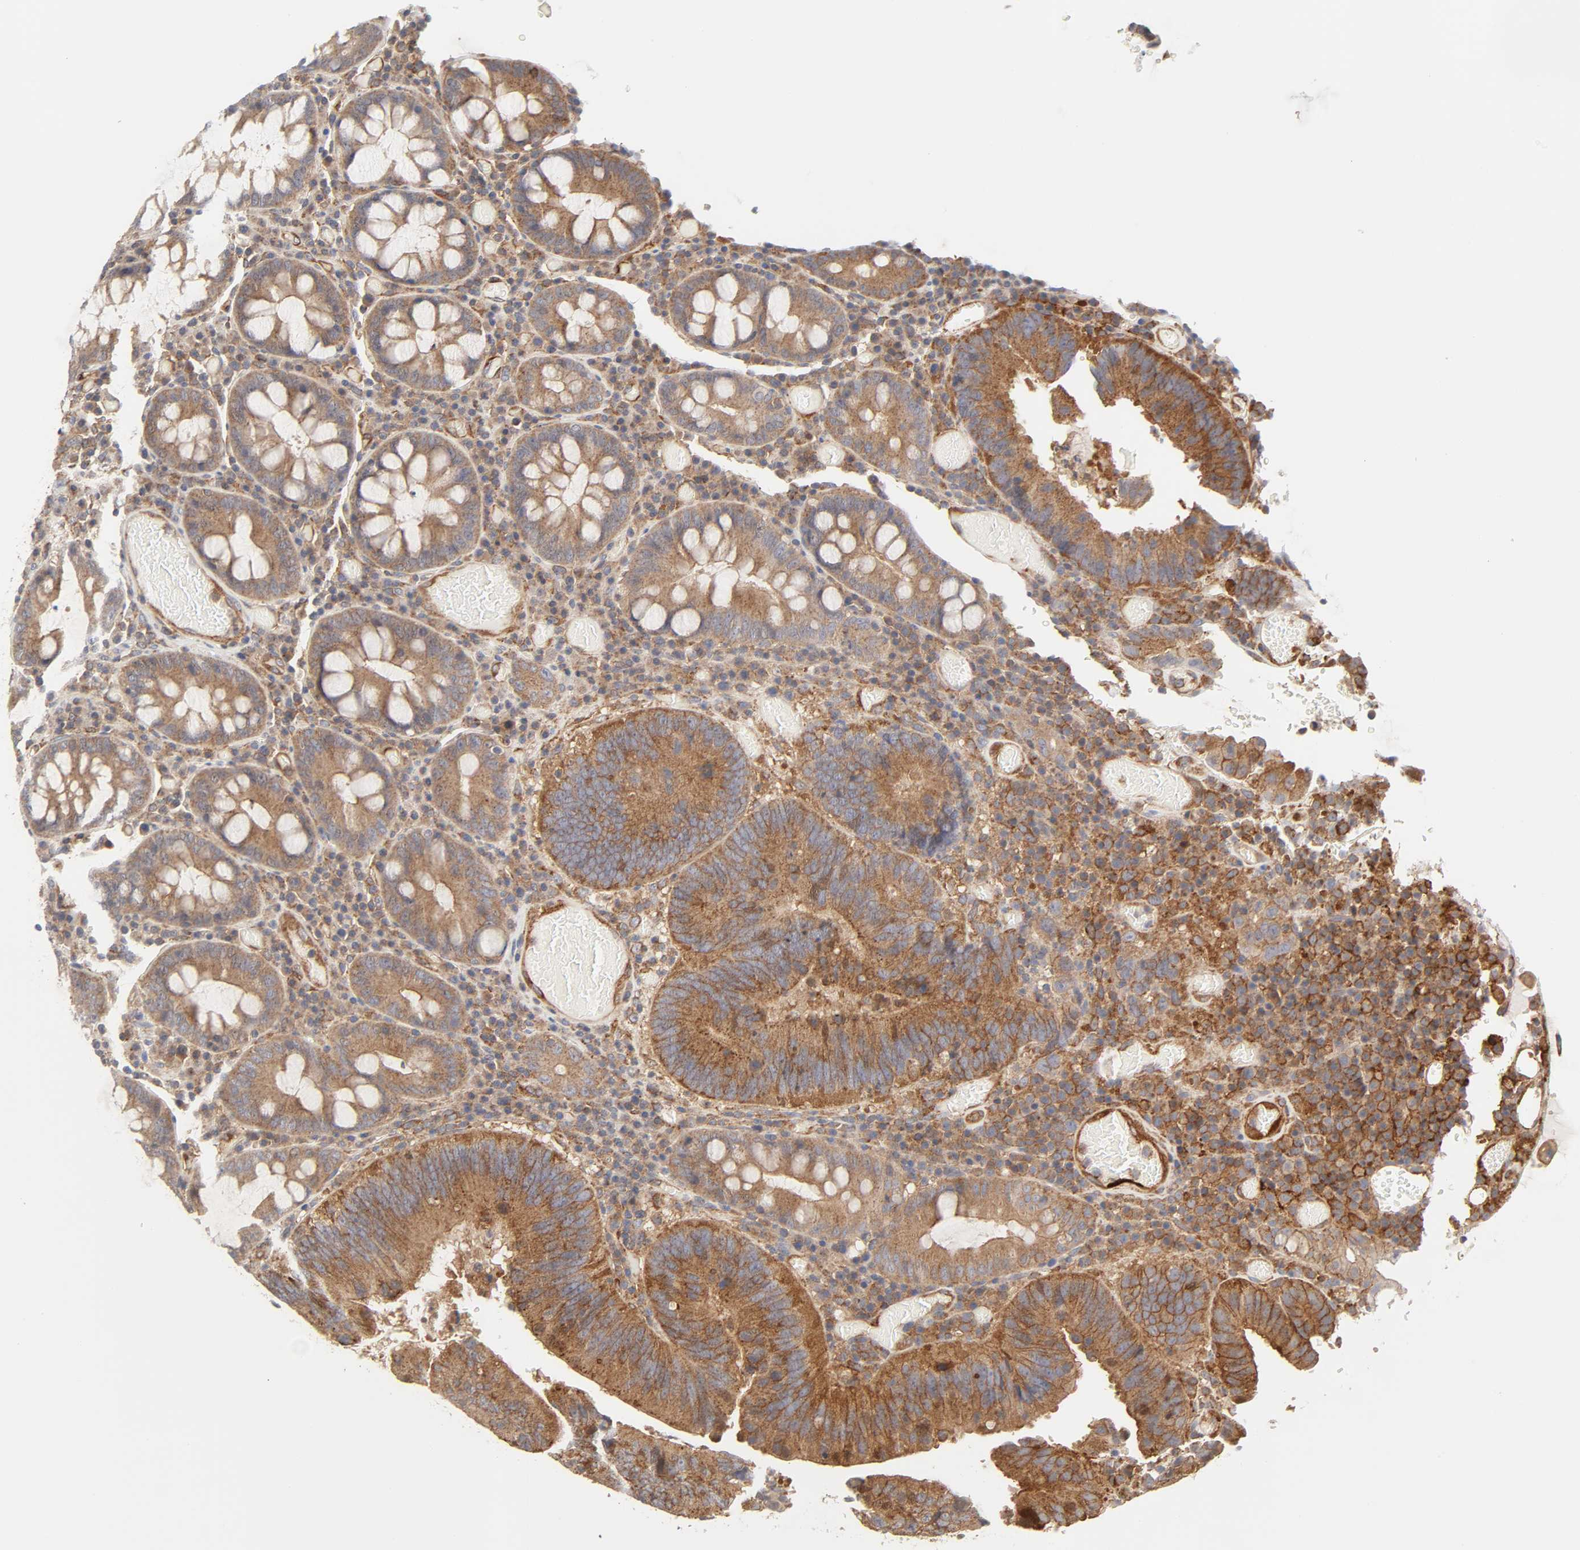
{"staining": {"intensity": "moderate", "quantity": ">75%", "location": "cytoplasmic/membranous"}, "tissue": "colorectal cancer", "cell_type": "Tumor cells", "image_type": "cancer", "snomed": [{"axis": "morphology", "description": "Normal tissue, NOS"}, {"axis": "morphology", "description": "Adenocarcinoma, NOS"}, {"axis": "topography", "description": "Colon"}], "caption": "A histopathology image of colorectal cancer (adenocarcinoma) stained for a protein shows moderate cytoplasmic/membranous brown staining in tumor cells. (DAB IHC, brown staining for protein, blue staining for nuclei).", "gene": "AP2A1", "patient": {"sex": "female", "age": 78}}